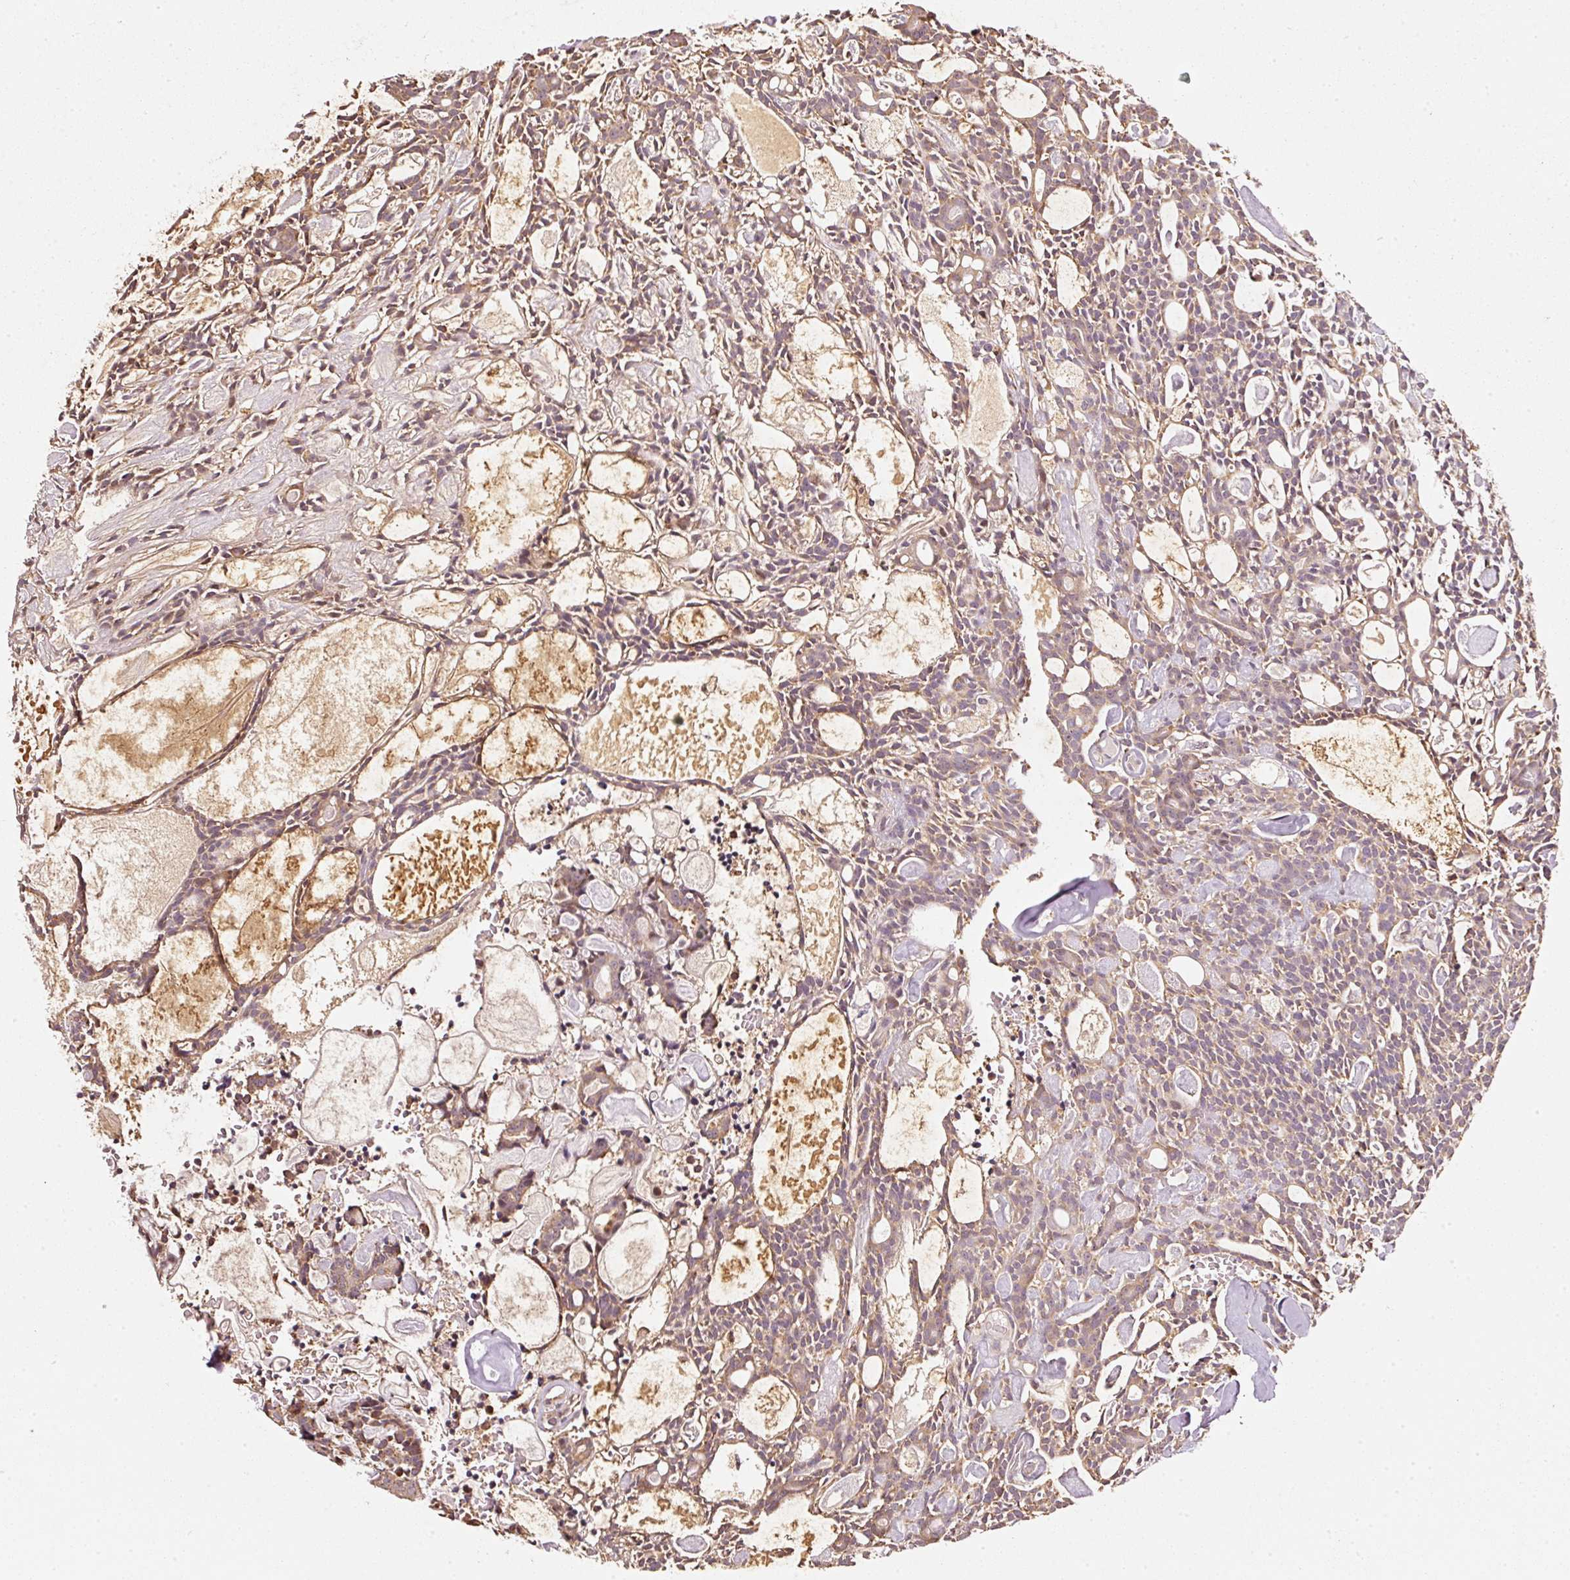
{"staining": {"intensity": "weak", "quantity": ">75%", "location": "cytoplasmic/membranous"}, "tissue": "head and neck cancer", "cell_type": "Tumor cells", "image_type": "cancer", "snomed": [{"axis": "morphology", "description": "Adenocarcinoma, NOS"}, {"axis": "topography", "description": "Salivary gland"}, {"axis": "topography", "description": "Head-Neck"}], "caption": "Weak cytoplasmic/membranous expression is present in about >75% of tumor cells in adenocarcinoma (head and neck).", "gene": "RAB35", "patient": {"sex": "male", "age": 55}}